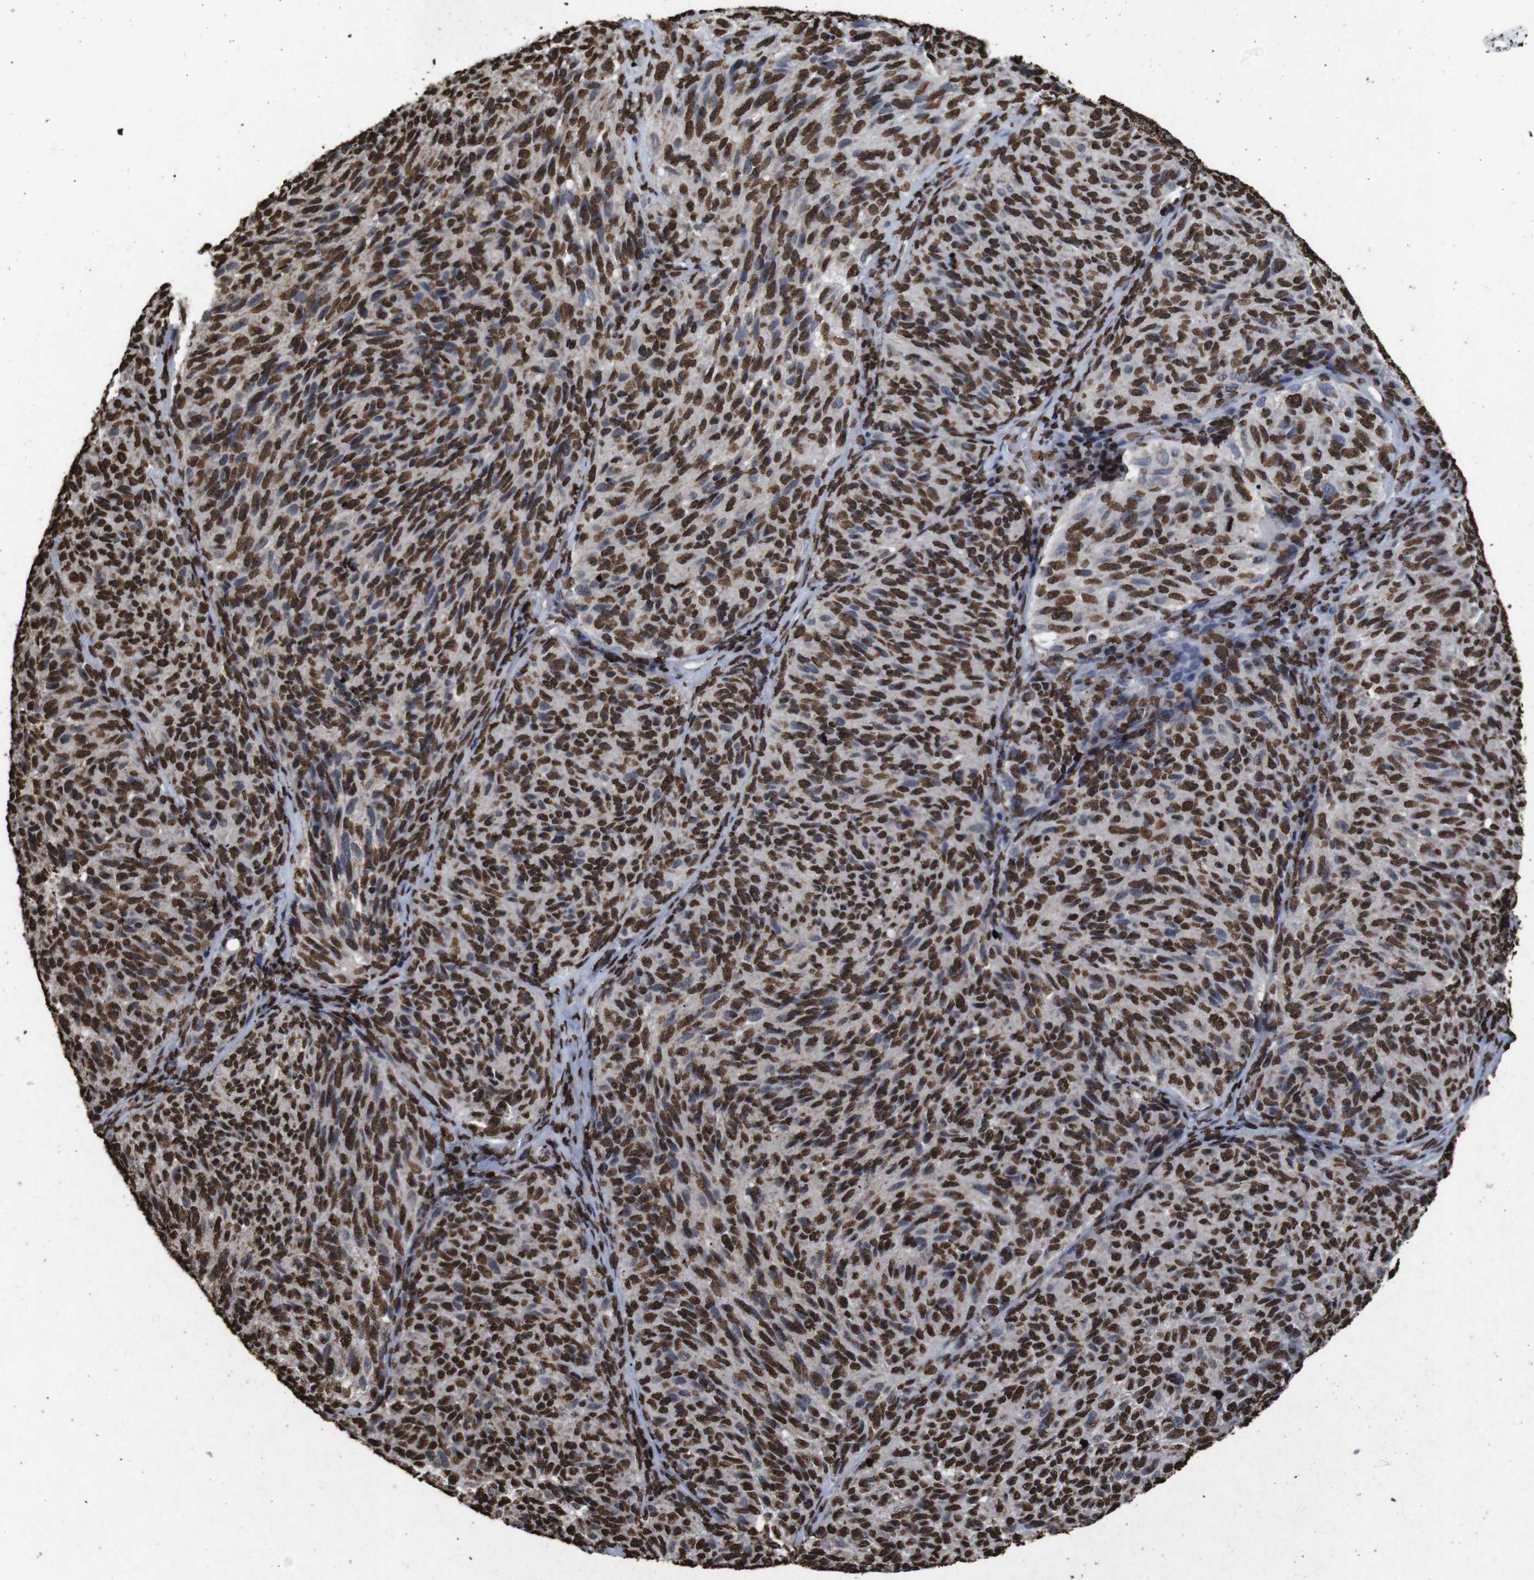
{"staining": {"intensity": "strong", "quantity": ">75%", "location": "nuclear"}, "tissue": "melanoma", "cell_type": "Tumor cells", "image_type": "cancer", "snomed": [{"axis": "morphology", "description": "Malignant melanoma, NOS"}, {"axis": "topography", "description": "Skin"}], "caption": "Immunohistochemistry (DAB (3,3'-diaminobenzidine)) staining of human malignant melanoma displays strong nuclear protein positivity in about >75% of tumor cells.", "gene": "MDM2", "patient": {"sex": "female", "age": 73}}